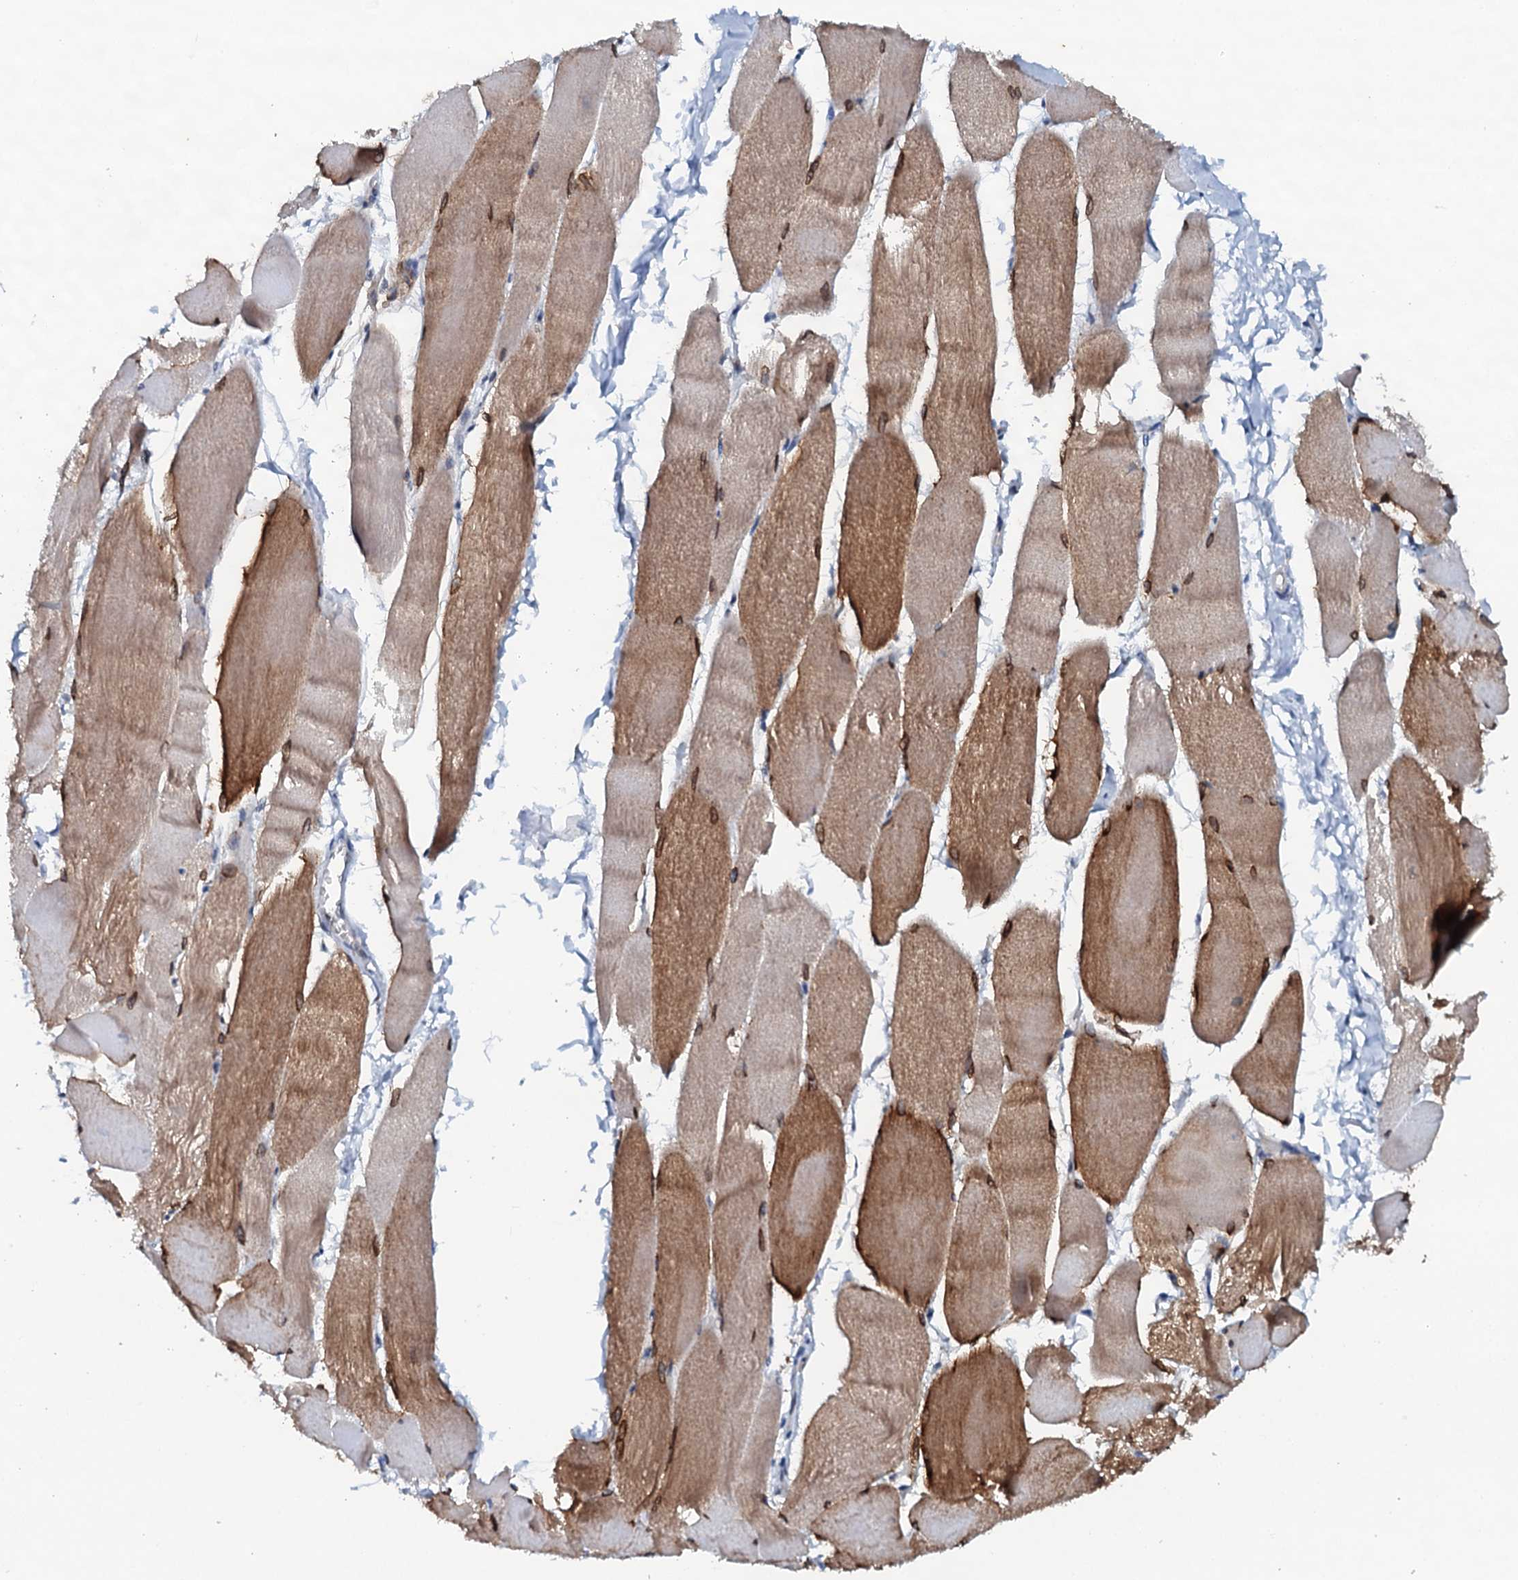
{"staining": {"intensity": "moderate", "quantity": ">75%", "location": "cytoplasmic/membranous,nuclear"}, "tissue": "skeletal muscle", "cell_type": "Myocytes", "image_type": "normal", "snomed": [{"axis": "morphology", "description": "Normal tissue, NOS"}, {"axis": "morphology", "description": "Basal cell carcinoma"}, {"axis": "topography", "description": "Skeletal muscle"}], "caption": "Immunohistochemistry micrograph of unremarkable skeletal muscle: skeletal muscle stained using immunohistochemistry exhibits medium levels of moderate protein expression localized specifically in the cytoplasmic/membranous,nuclear of myocytes, appearing as a cytoplasmic/membranous,nuclear brown color.", "gene": "SNTA1", "patient": {"sex": "female", "age": 64}}